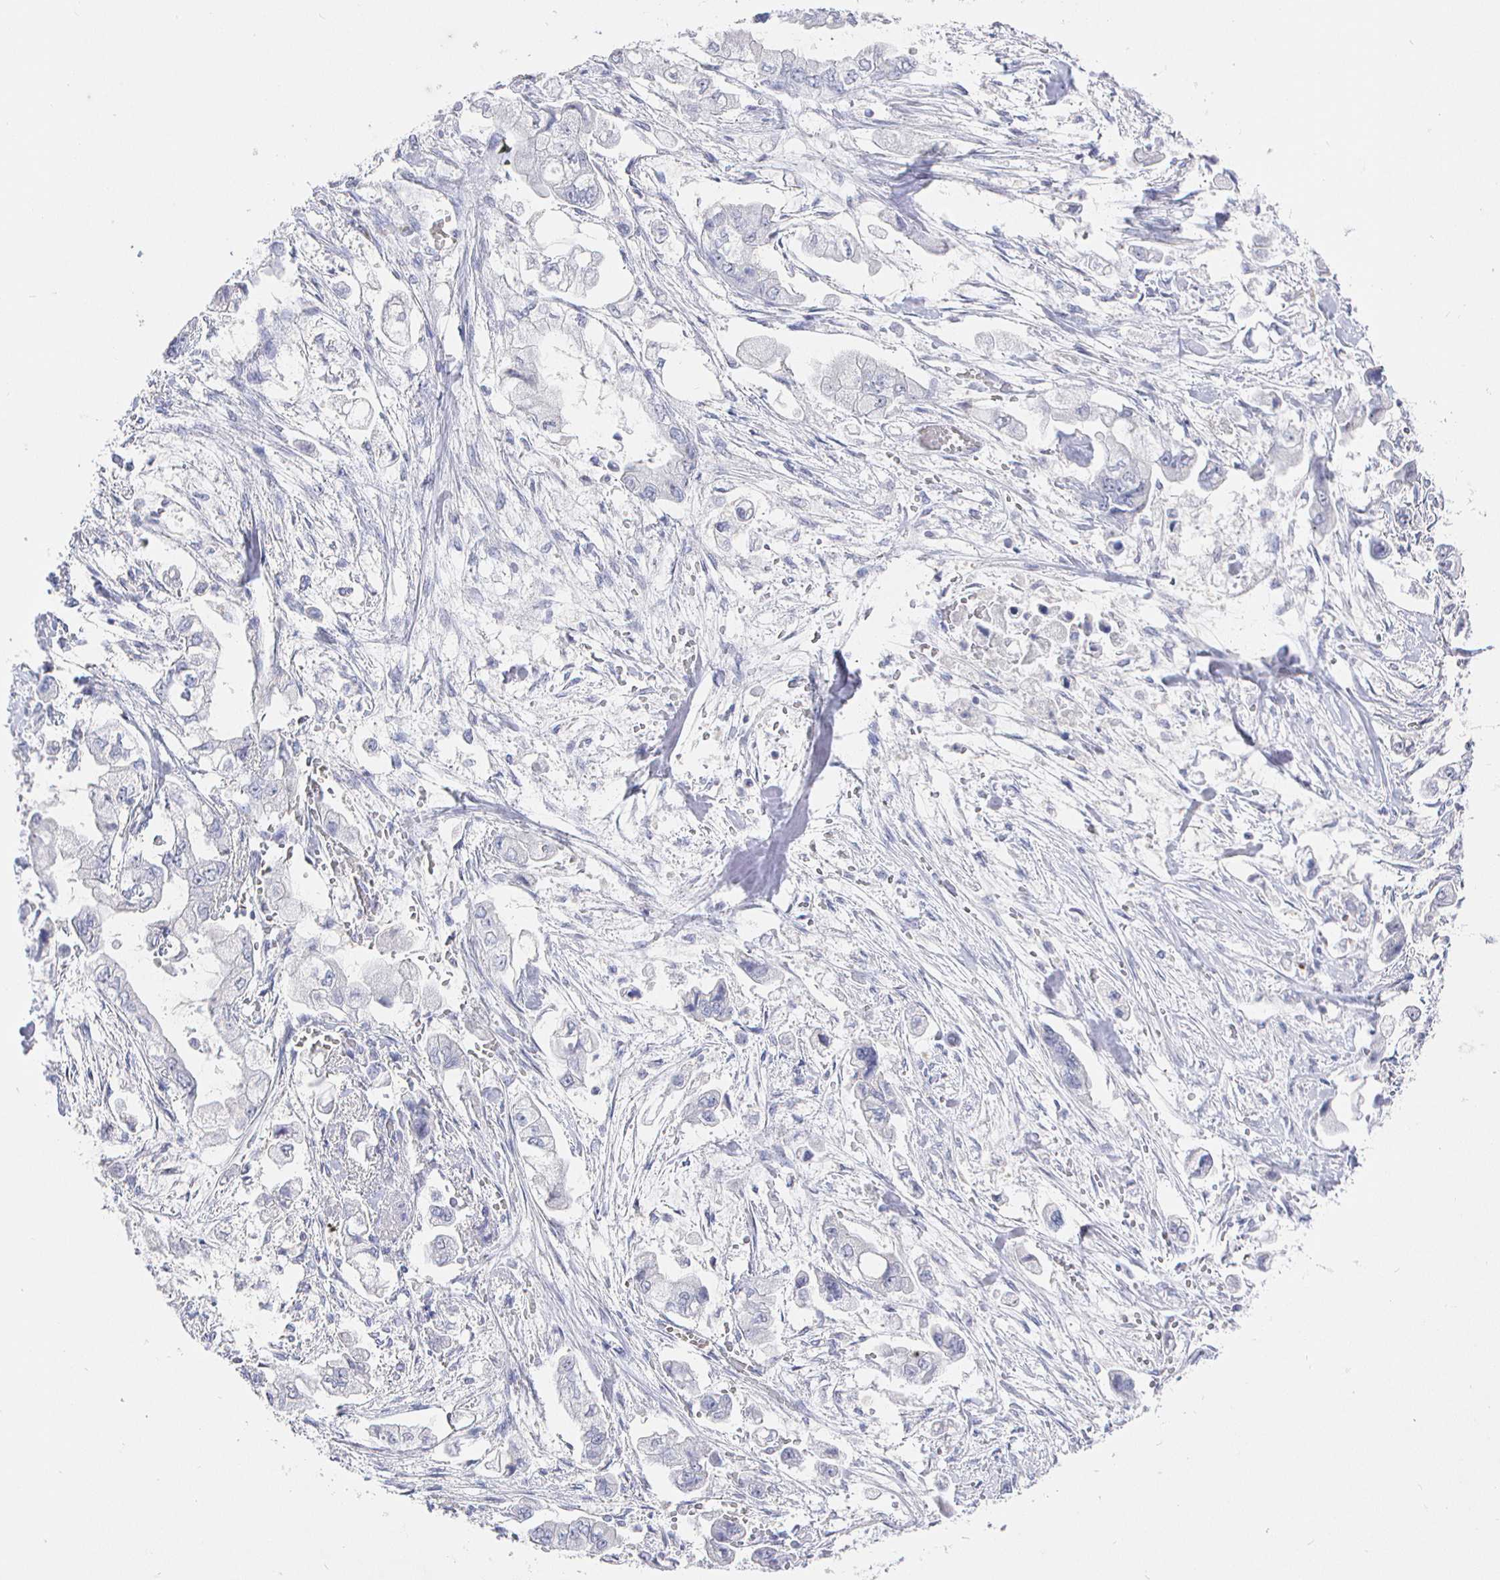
{"staining": {"intensity": "negative", "quantity": "none", "location": "none"}, "tissue": "stomach cancer", "cell_type": "Tumor cells", "image_type": "cancer", "snomed": [{"axis": "morphology", "description": "Adenocarcinoma, NOS"}, {"axis": "topography", "description": "Stomach"}], "caption": "Tumor cells are negative for brown protein staining in stomach adenocarcinoma. (DAB (3,3'-diaminobenzidine) immunohistochemistry, high magnification).", "gene": "LRRC23", "patient": {"sex": "male", "age": 62}}